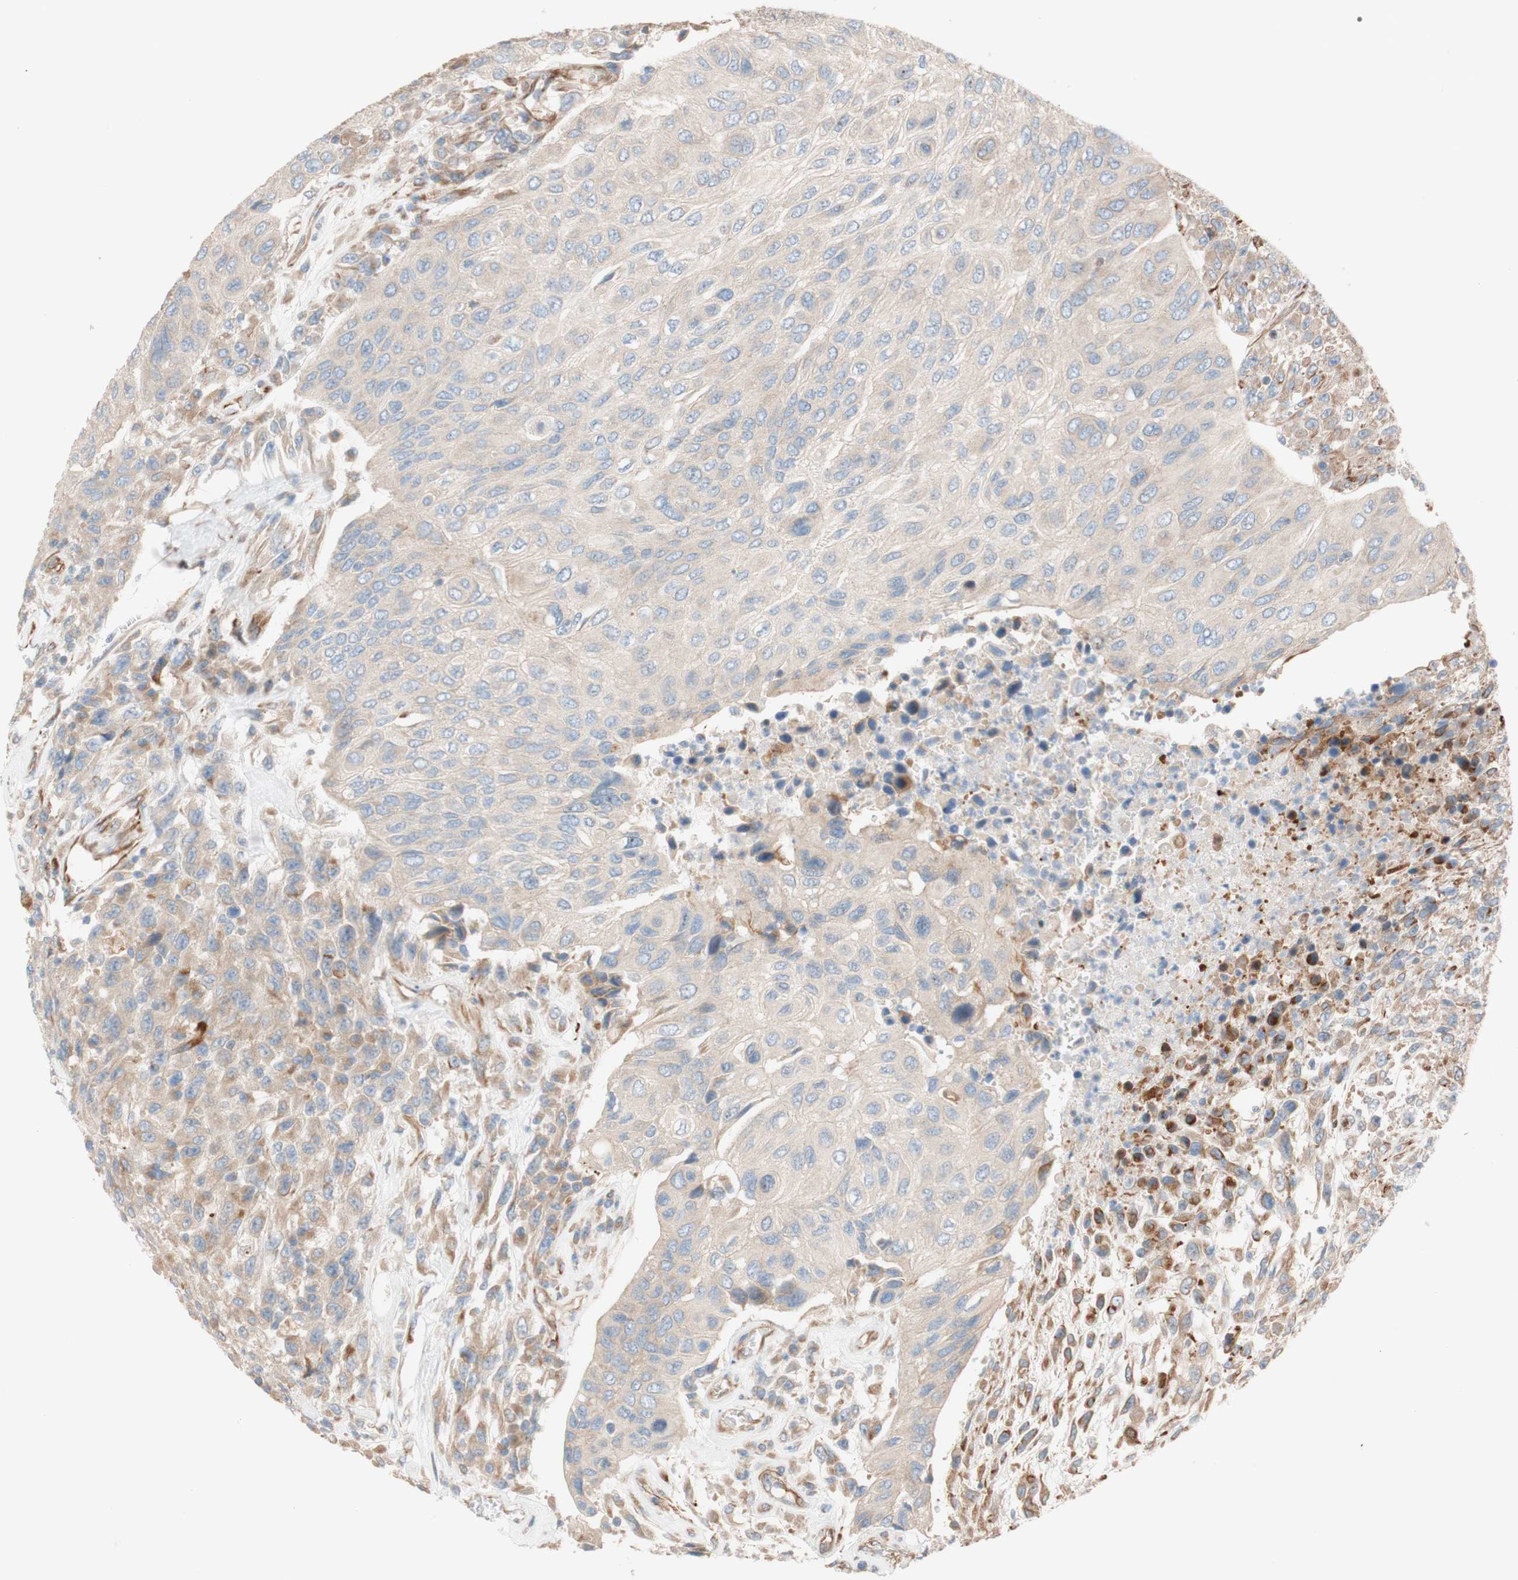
{"staining": {"intensity": "weak", "quantity": ">75%", "location": "cytoplasmic/membranous"}, "tissue": "urothelial cancer", "cell_type": "Tumor cells", "image_type": "cancer", "snomed": [{"axis": "morphology", "description": "Urothelial carcinoma, High grade"}, {"axis": "topography", "description": "Urinary bladder"}], "caption": "Protein expression analysis of urothelial cancer demonstrates weak cytoplasmic/membranous expression in about >75% of tumor cells. The staining was performed using DAB, with brown indicating positive protein expression. Nuclei are stained blue with hematoxylin.", "gene": "C1orf43", "patient": {"sex": "male", "age": 66}}